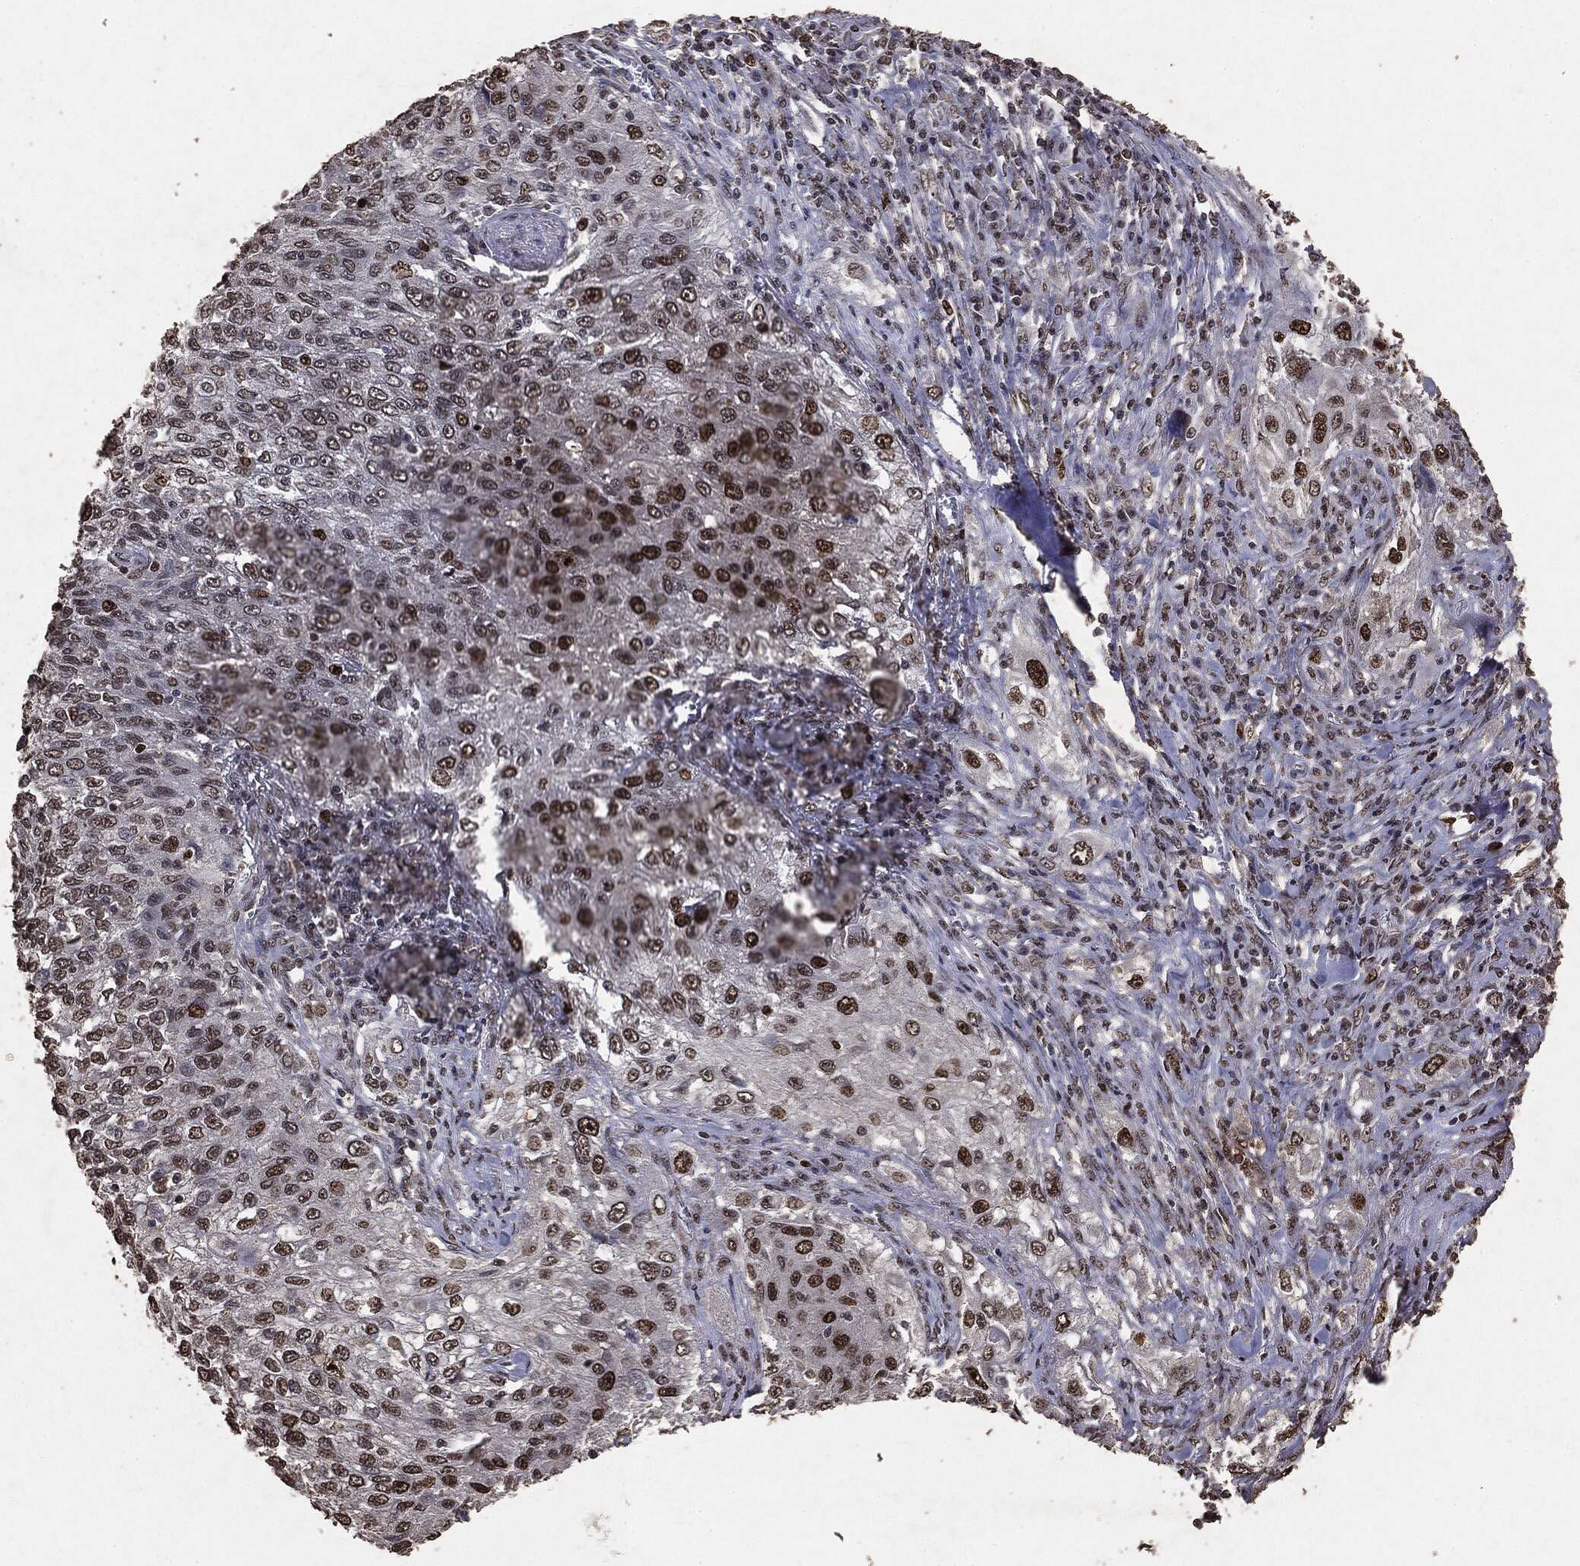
{"staining": {"intensity": "strong", "quantity": "<25%", "location": "nuclear"}, "tissue": "lung cancer", "cell_type": "Tumor cells", "image_type": "cancer", "snomed": [{"axis": "morphology", "description": "Squamous cell carcinoma, NOS"}, {"axis": "topography", "description": "Lung"}], "caption": "Lung cancer stained with DAB immunohistochemistry (IHC) displays medium levels of strong nuclear positivity in about <25% of tumor cells.", "gene": "RAD18", "patient": {"sex": "female", "age": 69}}